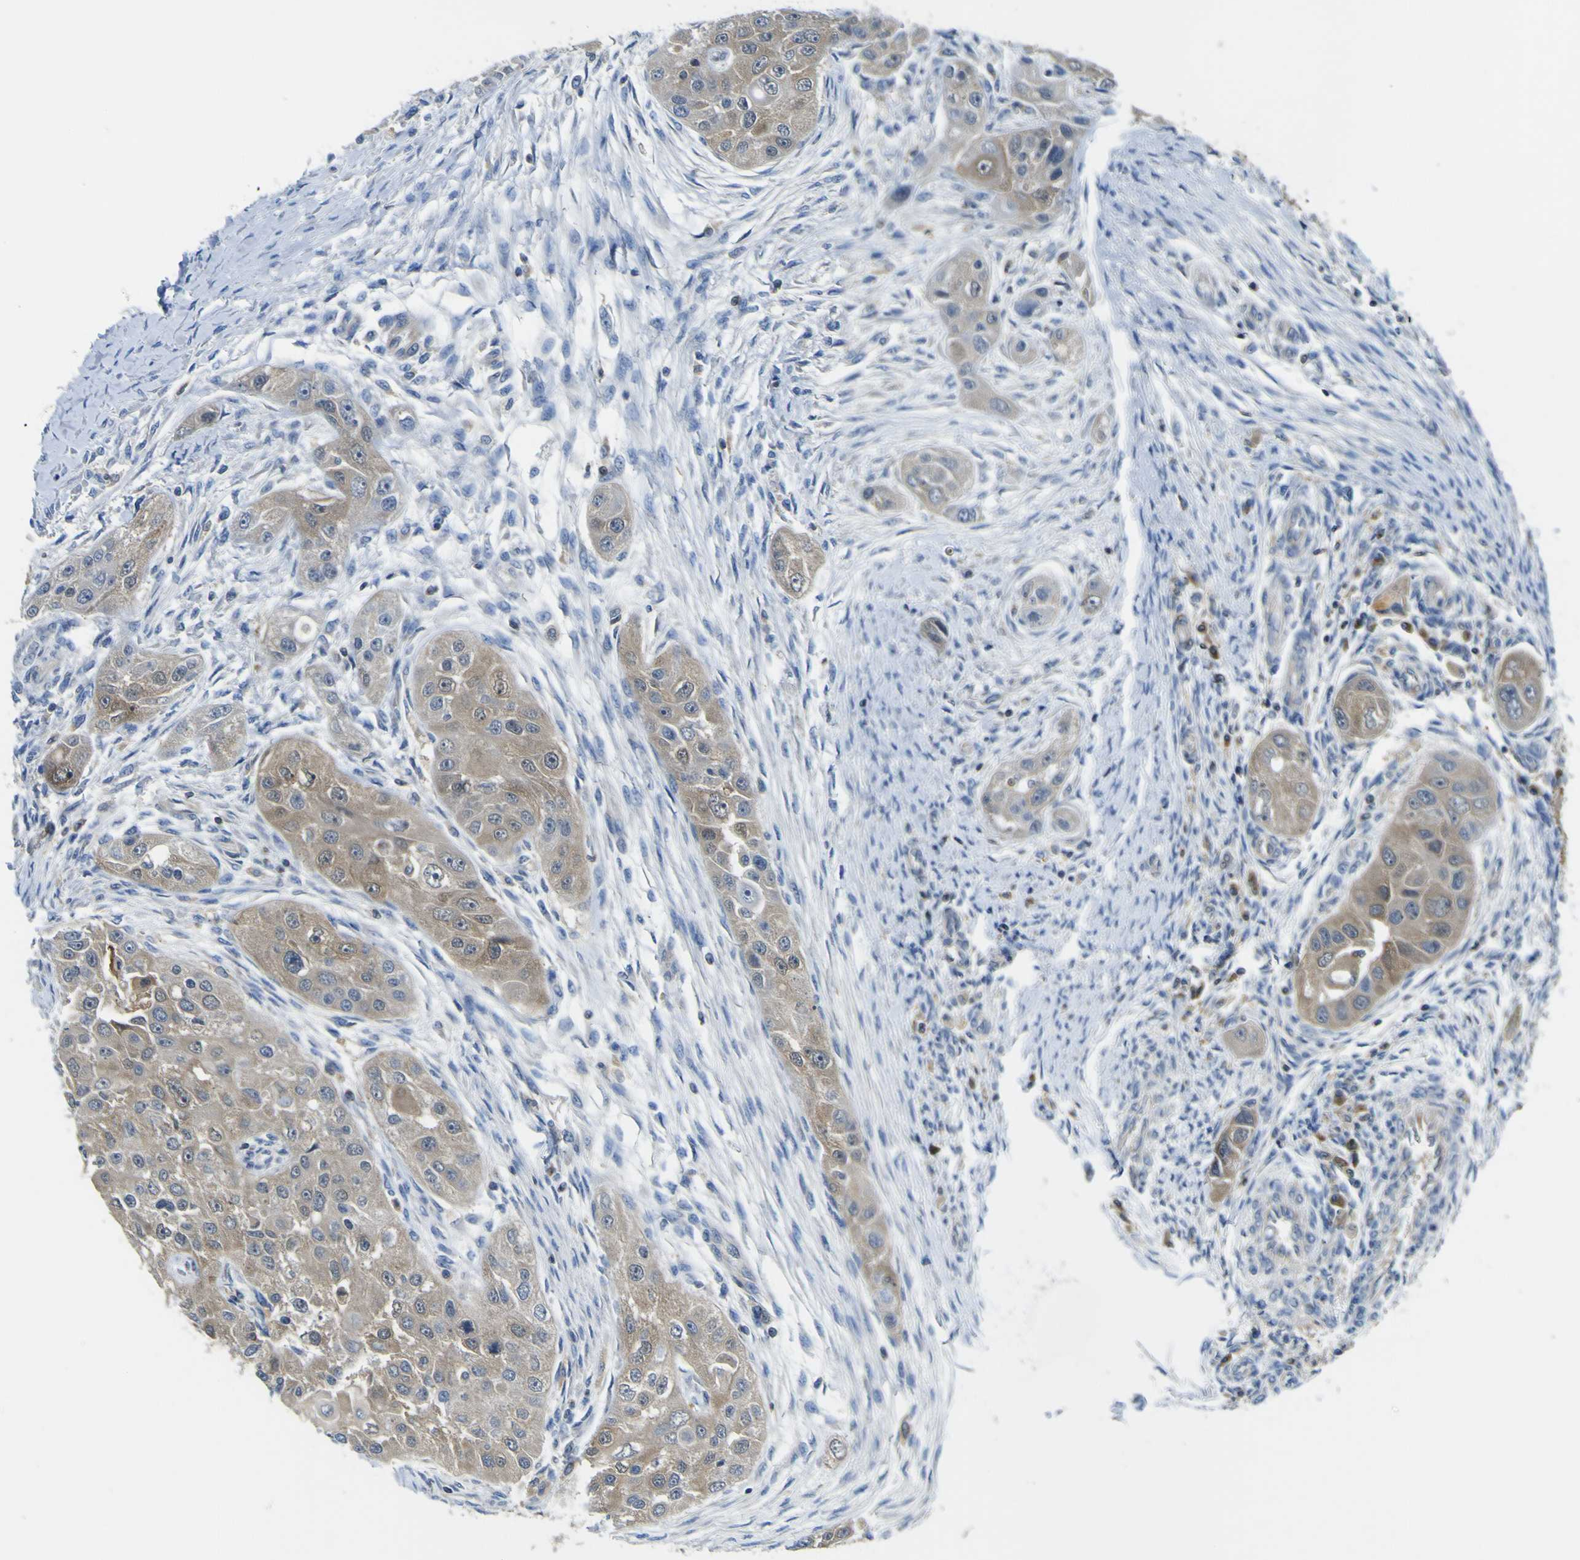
{"staining": {"intensity": "moderate", "quantity": ">75%", "location": "cytoplasmic/membranous"}, "tissue": "head and neck cancer", "cell_type": "Tumor cells", "image_type": "cancer", "snomed": [{"axis": "morphology", "description": "Normal tissue, NOS"}, {"axis": "morphology", "description": "Squamous cell carcinoma, NOS"}, {"axis": "topography", "description": "Skeletal muscle"}, {"axis": "topography", "description": "Head-Neck"}], "caption": "This image displays immunohistochemistry staining of head and neck squamous cell carcinoma, with medium moderate cytoplasmic/membranous positivity in approximately >75% of tumor cells.", "gene": "EML2", "patient": {"sex": "male", "age": 51}}